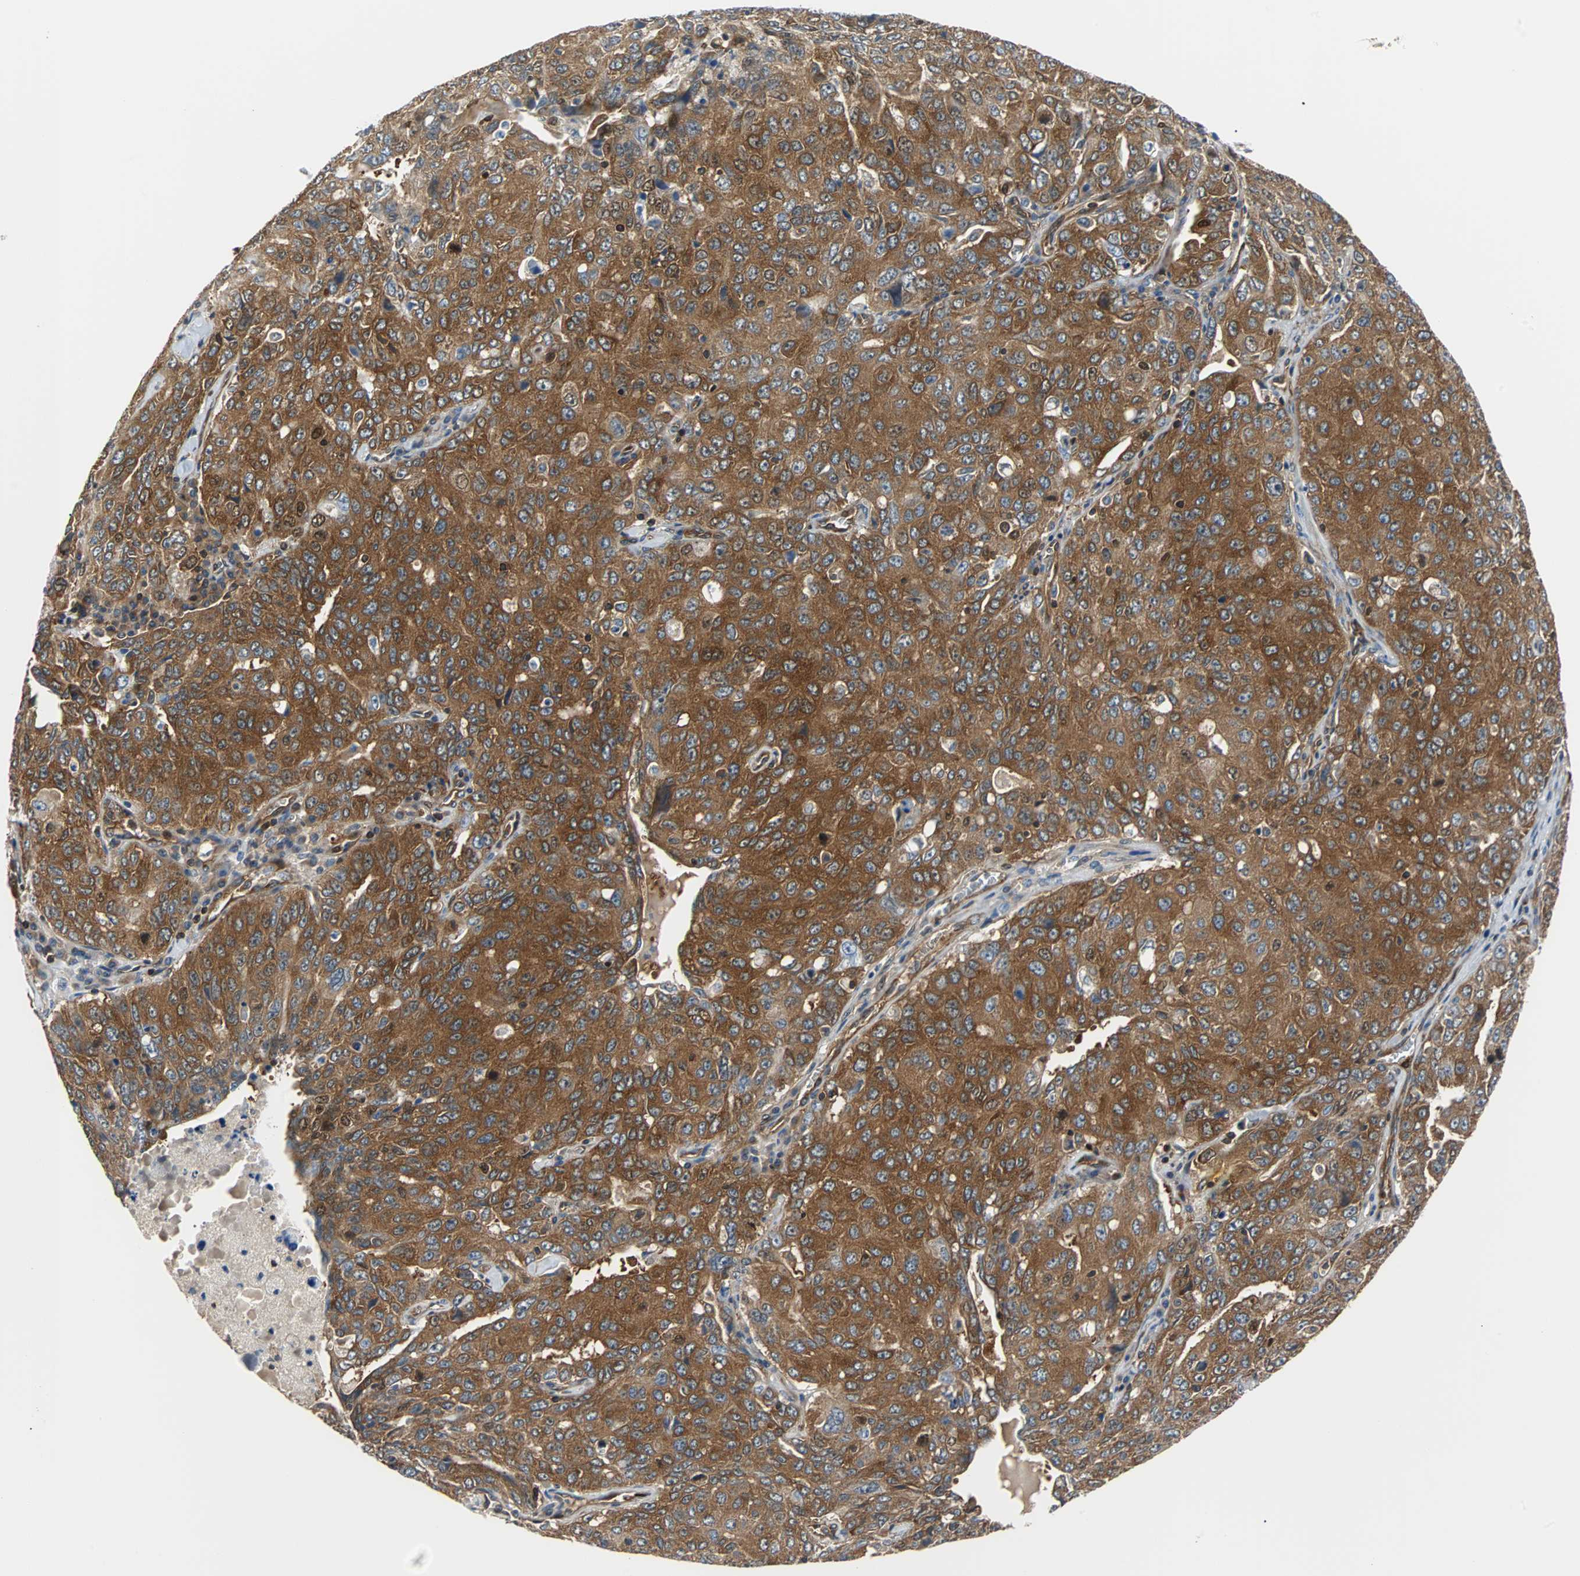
{"staining": {"intensity": "strong", "quantity": ">75%", "location": "cytoplasmic/membranous"}, "tissue": "ovarian cancer", "cell_type": "Tumor cells", "image_type": "cancer", "snomed": [{"axis": "morphology", "description": "Carcinoma, endometroid"}, {"axis": "topography", "description": "Ovary"}], "caption": "Immunohistochemical staining of ovarian cancer exhibits high levels of strong cytoplasmic/membranous staining in about >75% of tumor cells.", "gene": "RELA", "patient": {"sex": "female", "age": 62}}